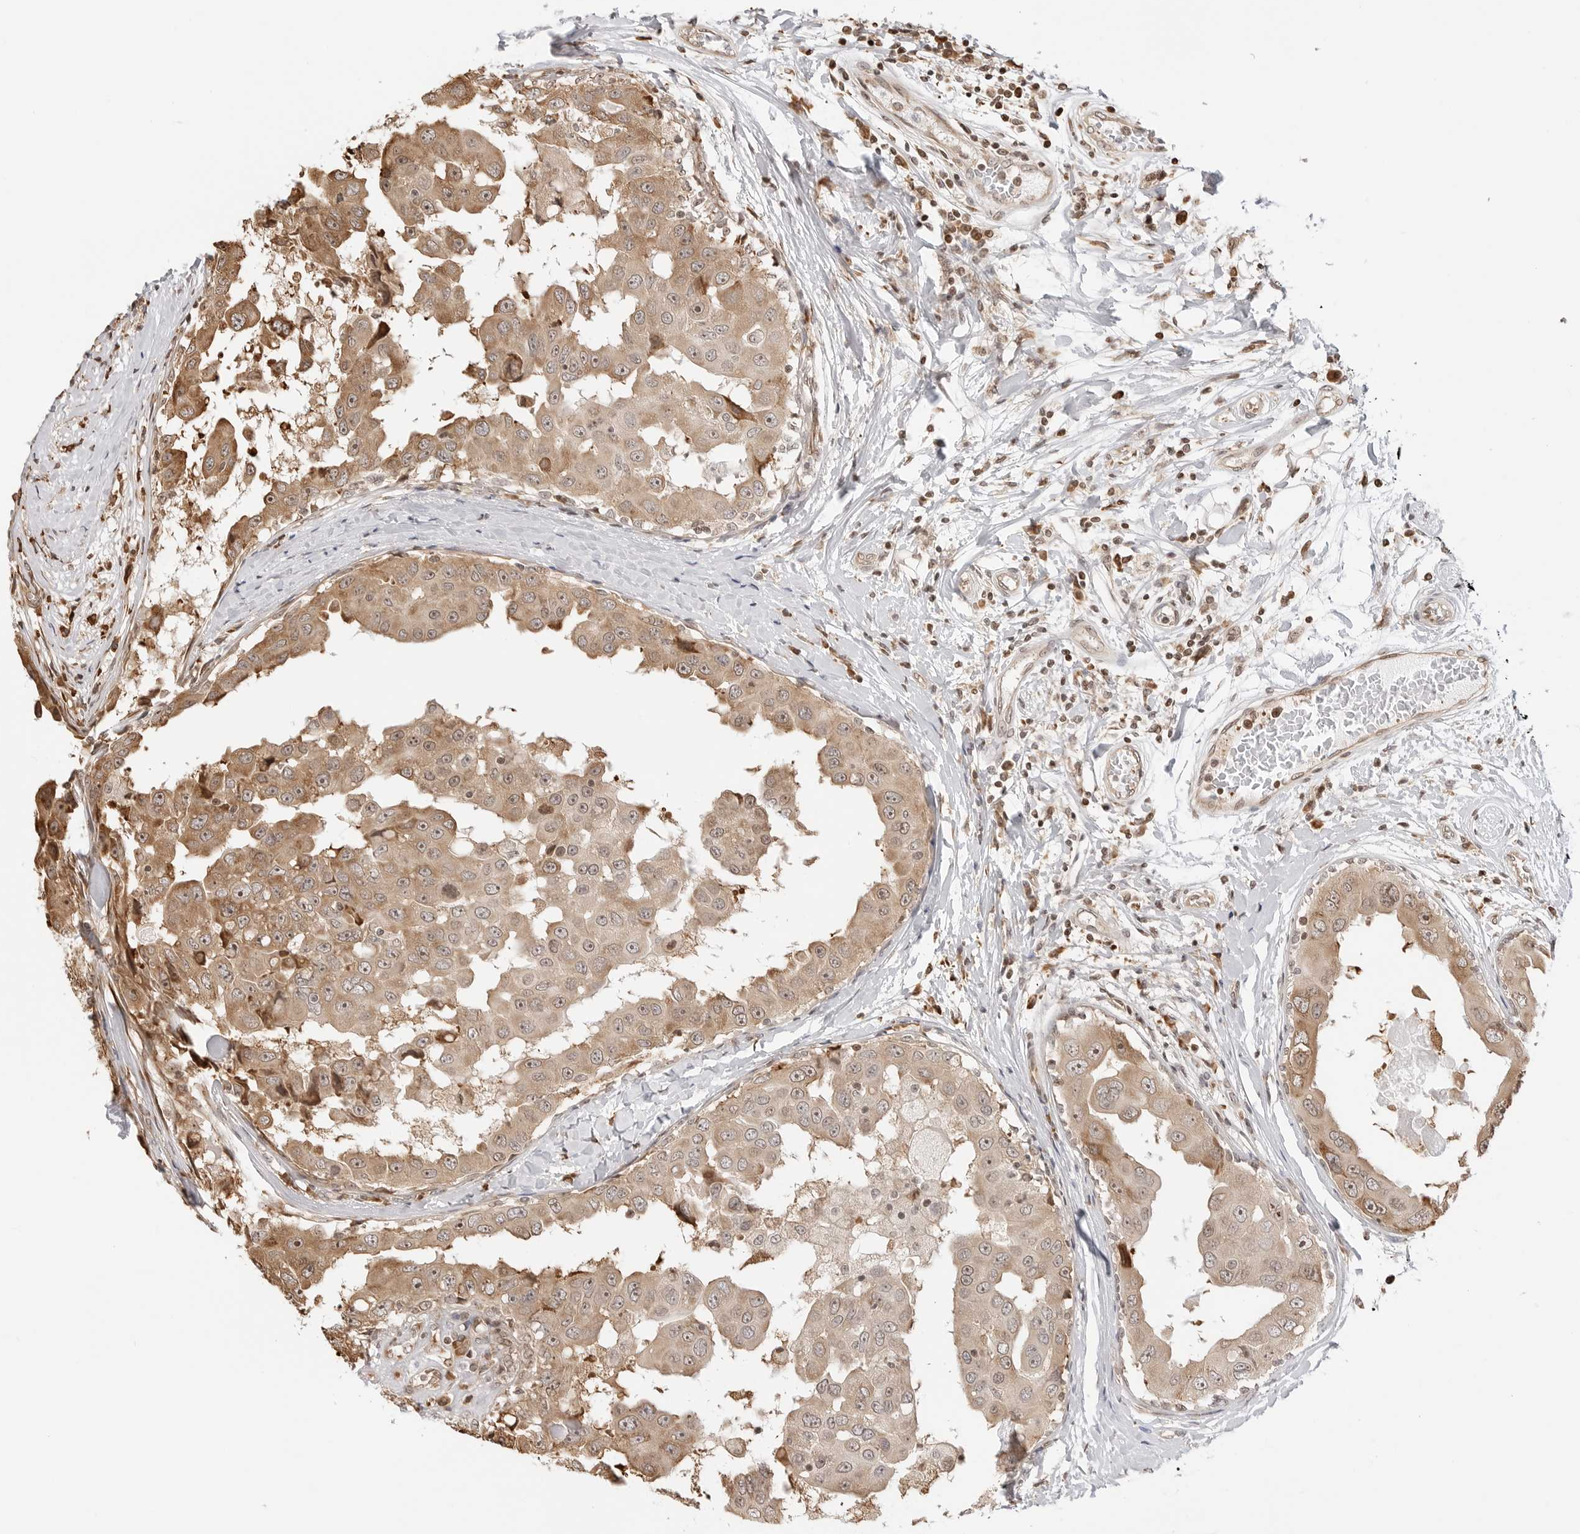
{"staining": {"intensity": "moderate", "quantity": ">75%", "location": "cytoplasmic/membranous,nuclear"}, "tissue": "breast cancer", "cell_type": "Tumor cells", "image_type": "cancer", "snomed": [{"axis": "morphology", "description": "Duct carcinoma"}, {"axis": "topography", "description": "Breast"}], "caption": "A brown stain labels moderate cytoplasmic/membranous and nuclear expression of a protein in human invasive ductal carcinoma (breast) tumor cells. Using DAB (3,3'-diaminobenzidine) (brown) and hematoxylin (blue) stains, captured at high magnification using brightfield microscopy.", "gene": "FKBP14", "patient": {"sex": "female", "age": 27}}